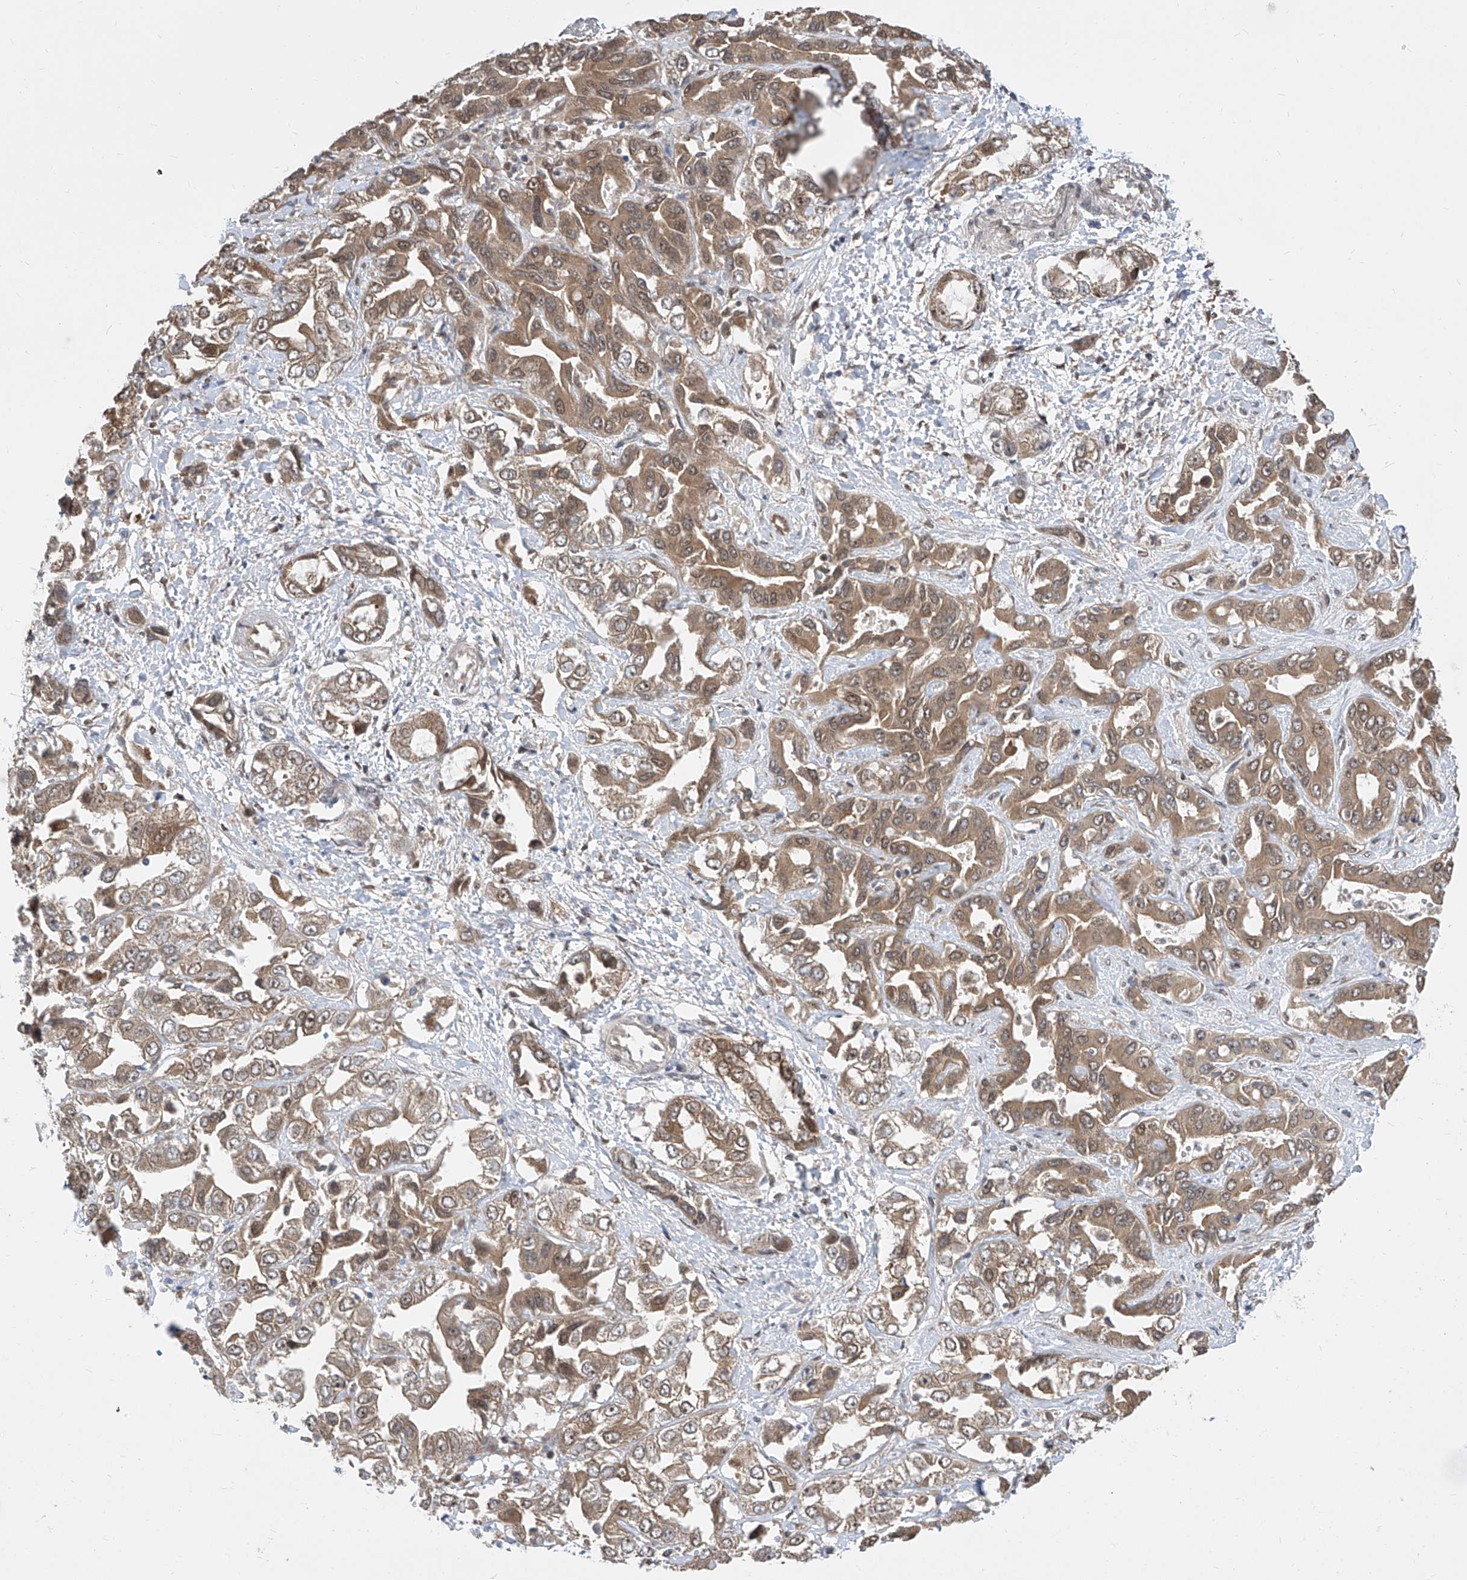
{"staining": {"intensity": "moderate", "quantity": ">75%", "location": "cytoplasmic/membranous"}, "tissue": "liver cancer", "cell_type": "Tumor cells", "image_type": "cancer", "snomed": [{"axis": "morphology", "description": "Cholangiocarcinoma"}, {"axis": "topography", "description": "Liver"}], "caption": "Protein expression analysis of liver cancer (cholangiocarcinoma) demonstrates moderate cytoplasmic/membranous expression in approximately >75% of tumor cells. The staining was performed using DAB (3,3'-diaminobenzidine), with brown indicating positive protein expression. Nuclei are stained blue with hematoxylin.", "gene": "CETN2", "patient": {"sex": "female", "age": 52}}